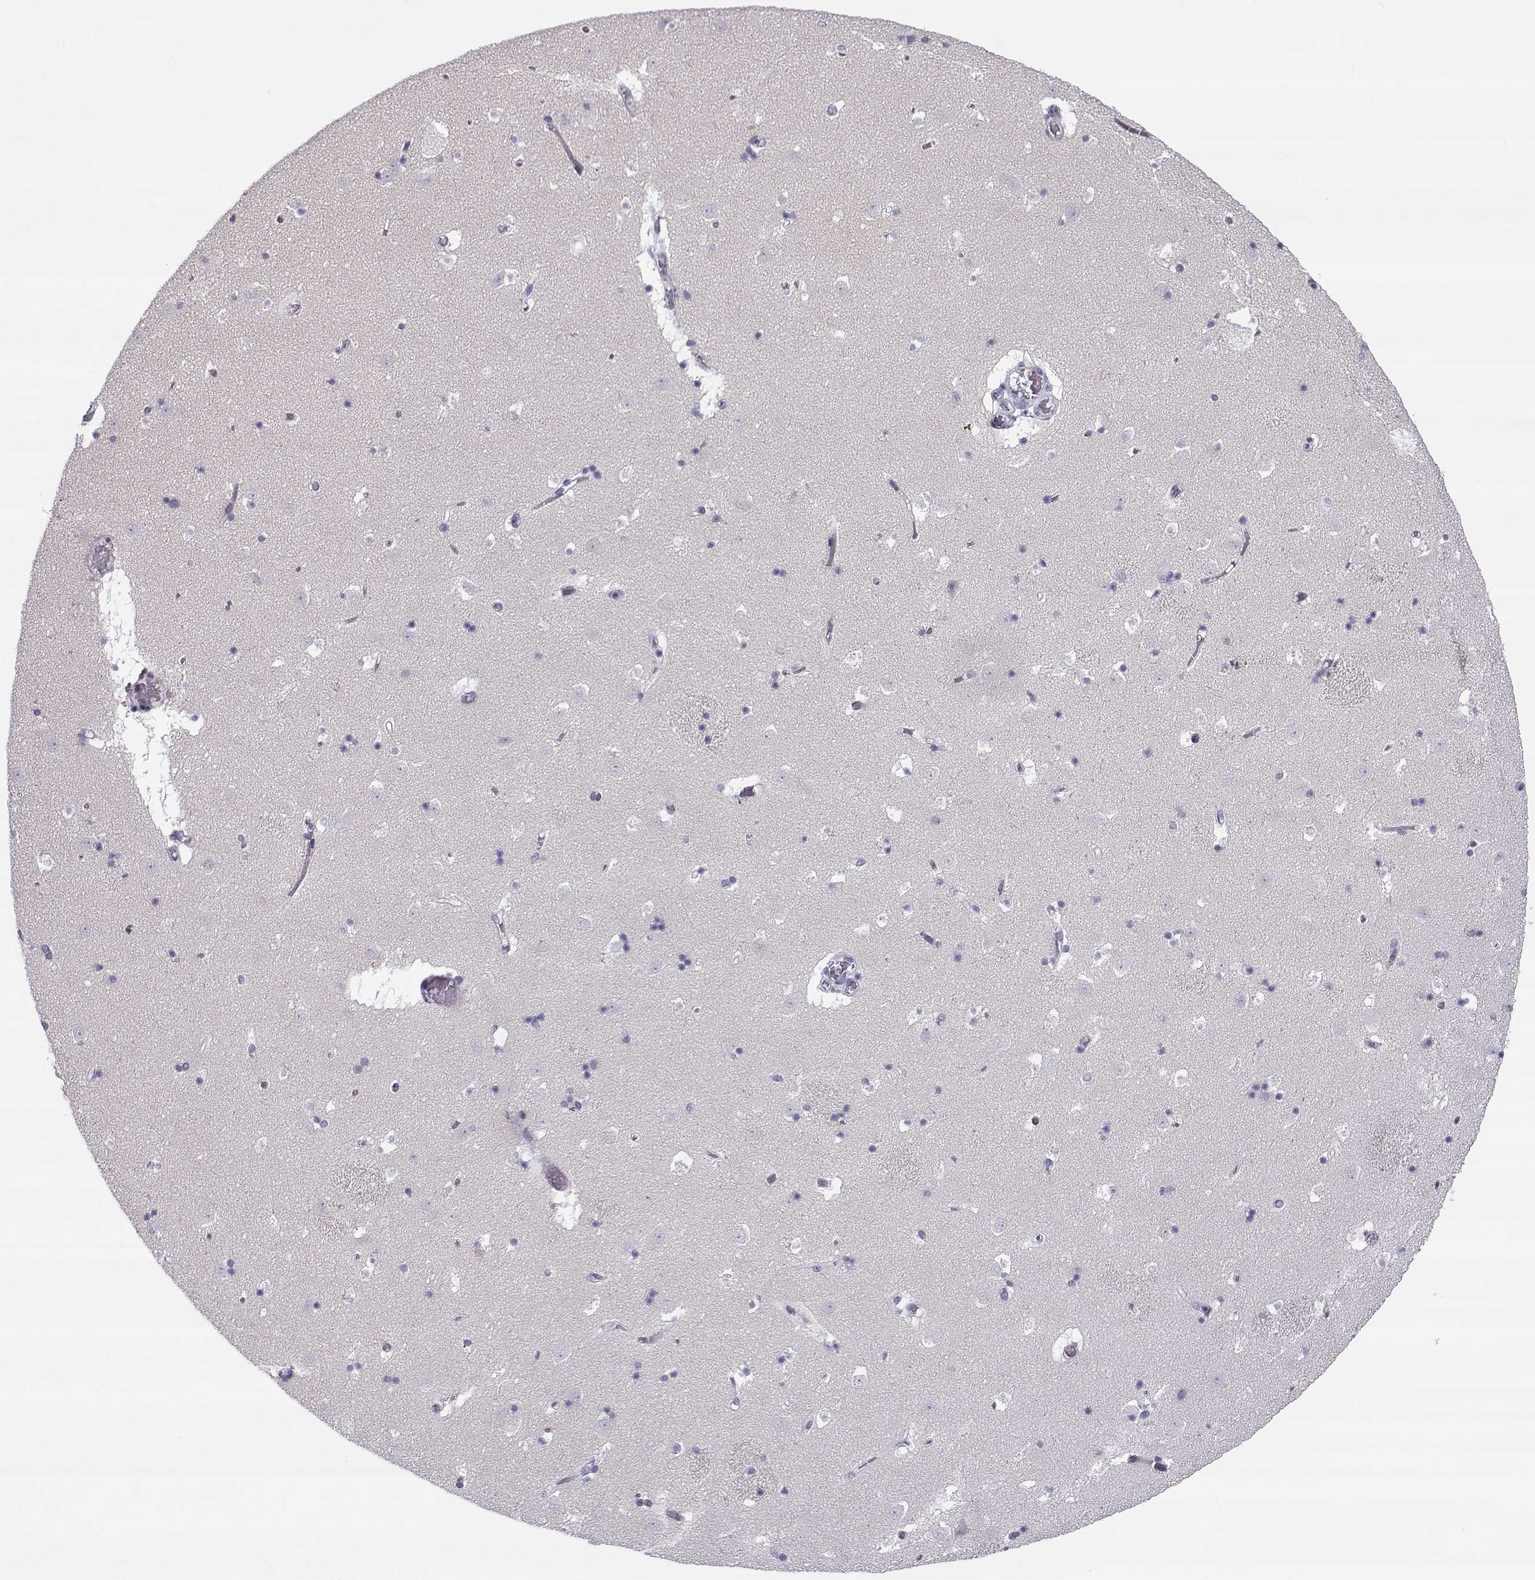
{"staining": {"intensity": "negative", "quantity": "none", "location": "none"}, "tissue": "caudate", "cell_type": "Glial cells", "image_type": "normal", "snomed": [{"axis": "morphology", "description": "Normal tissue, NOS"}, {"axis": "topography", "description": "Lateral ventricle wall"}], "caption": "Immunohistochemistry (IHC) histopathology image of unremarkable caudate: human caudate stained with DAB exhibits no significant protein staining in glial cells. (DAB (3,3'-diaminobenzidine) IHC visualized using brightfield microscopy, high magnification).", "gene": "CREB3L3", "patient": {"sex": "female", "age": 42}}